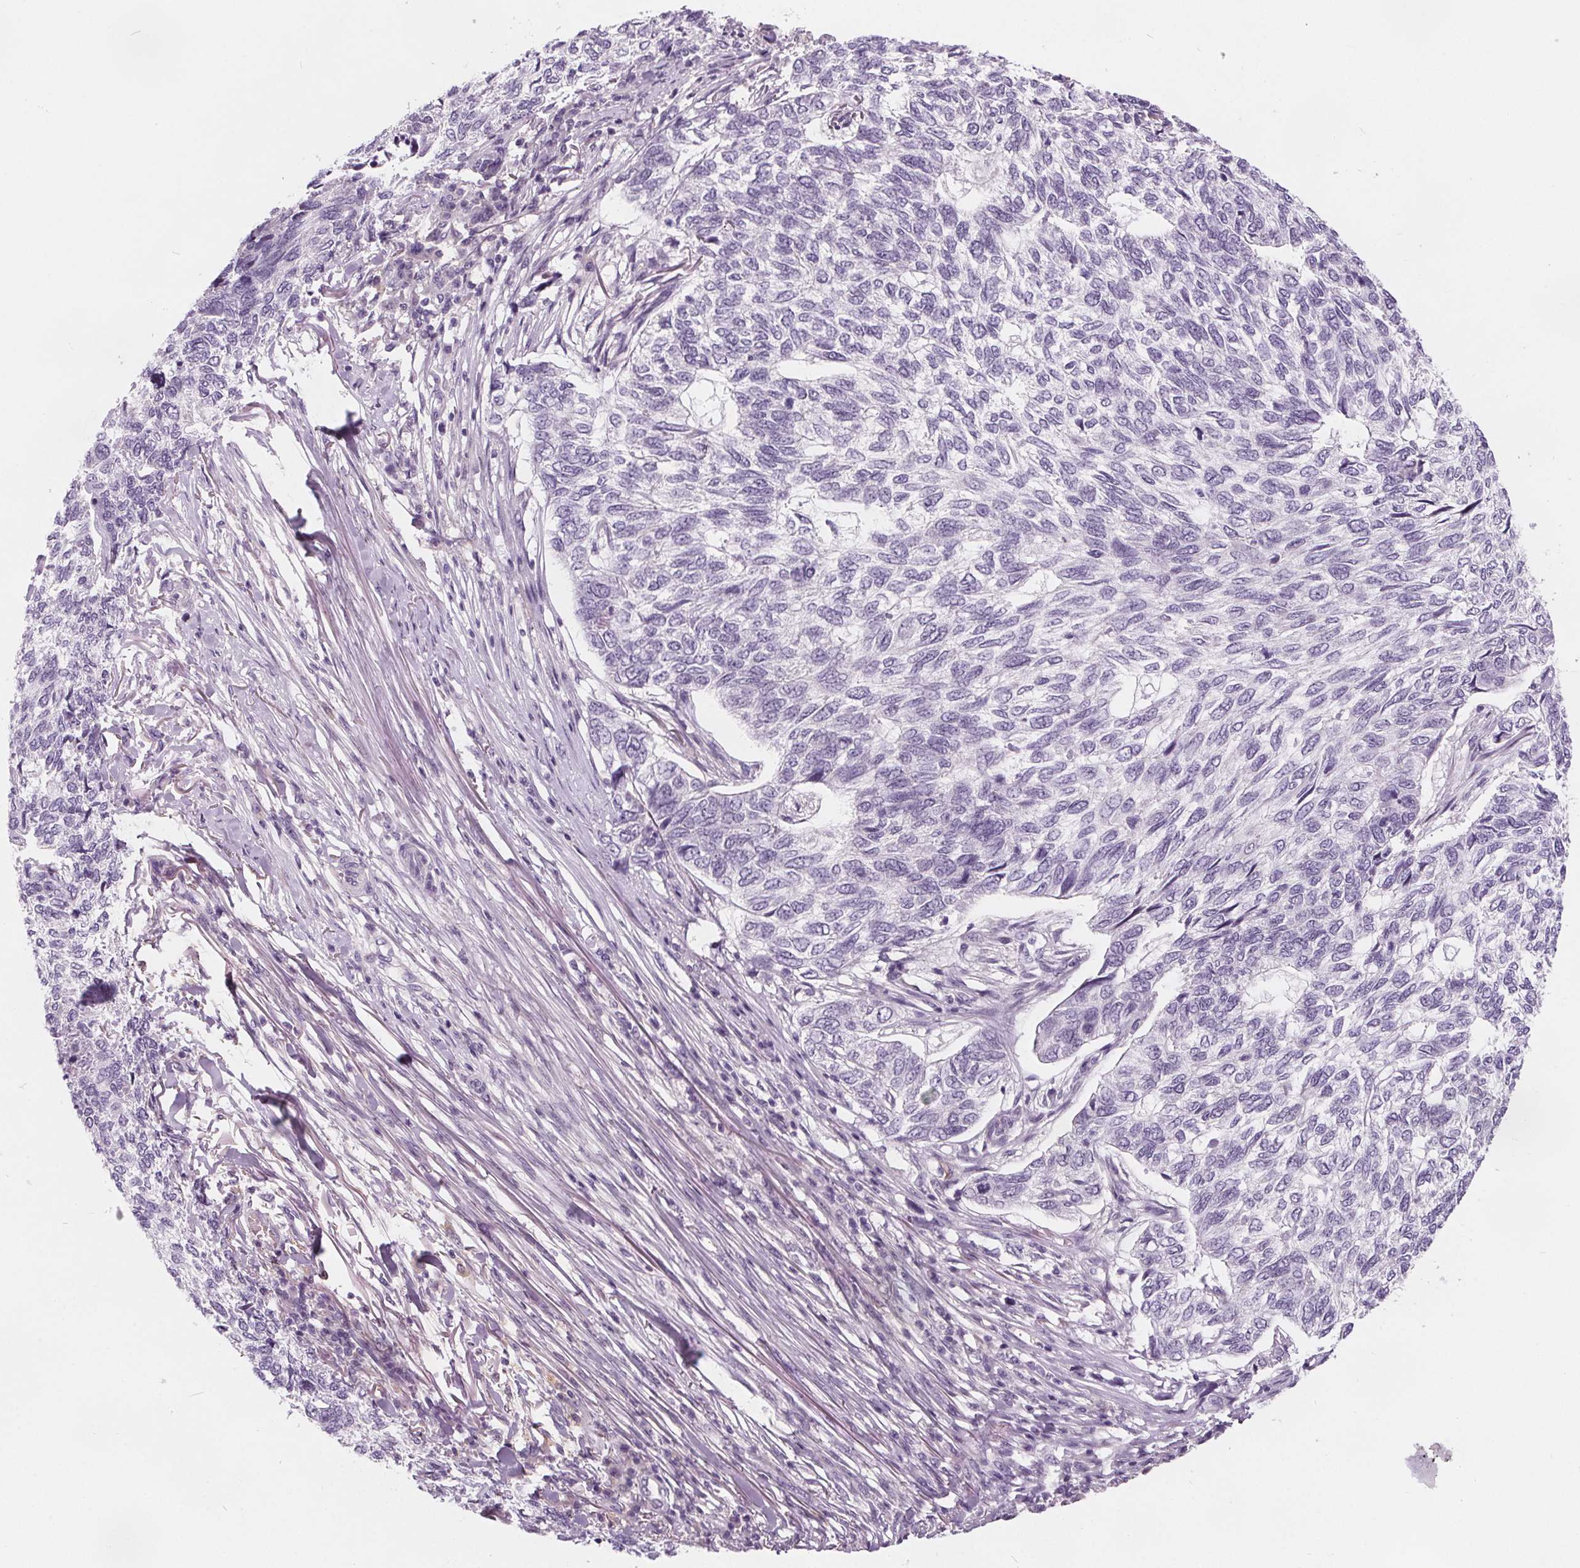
{"staining": {"intensity": "negative", "quantity": "none", "location": "none"}, "tissue": "skin cancer", "cell_type": "Tumor cells", "image_type": "cancer", "snomed": [{"axis": "morphology", "description": "Basal cell carcinoma"}, {"axis": "topography", "description": "Skin"}], "caption": "Immunohistochemistry of human skin cancer (basal cell carcinoma) displays no expression in tumor cells.", "gene": "HAAO", "patient": {"sex": "female", "age": 65}}